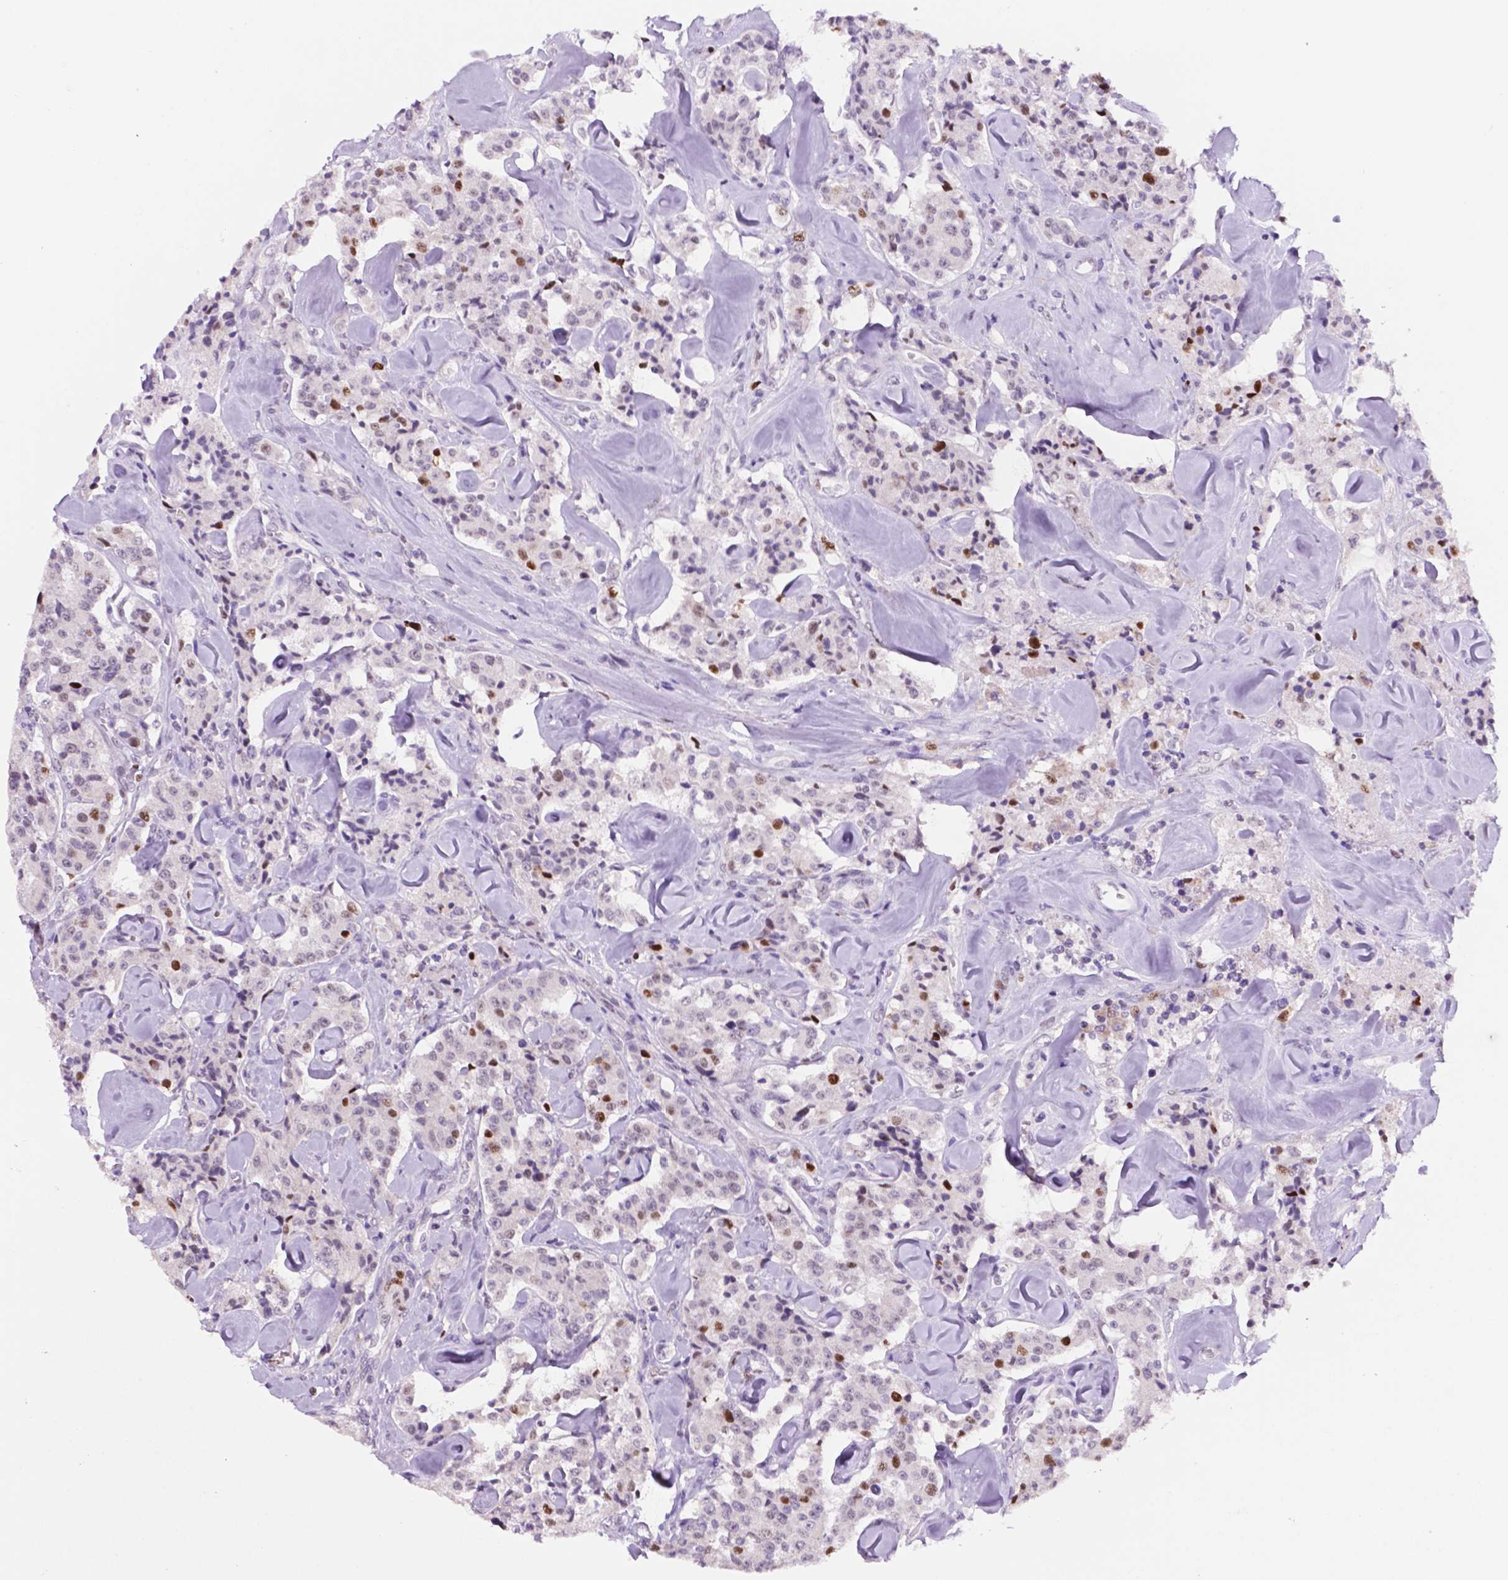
{"staining": {"intensity": "moderate", "quantity": "<25%", "location": "nuclear"}, "tissue": "carcinoid", "cell_type": "Tumor cells", "image_type": "cancer", "snomed": [{"axis": "morphology", "description": "Carcinoid, malignant, NOS"}, {"axis": "topography", "description": "Pancreas"}], "caption": "A micrograph showing moderate nuclear positivity in approximately <25% of tumor cells in carcinoid, as visualized by brown immunohistochemical staining.", "gene": "NCAPH2", "patient": {"sex": "male", "age": 41}}